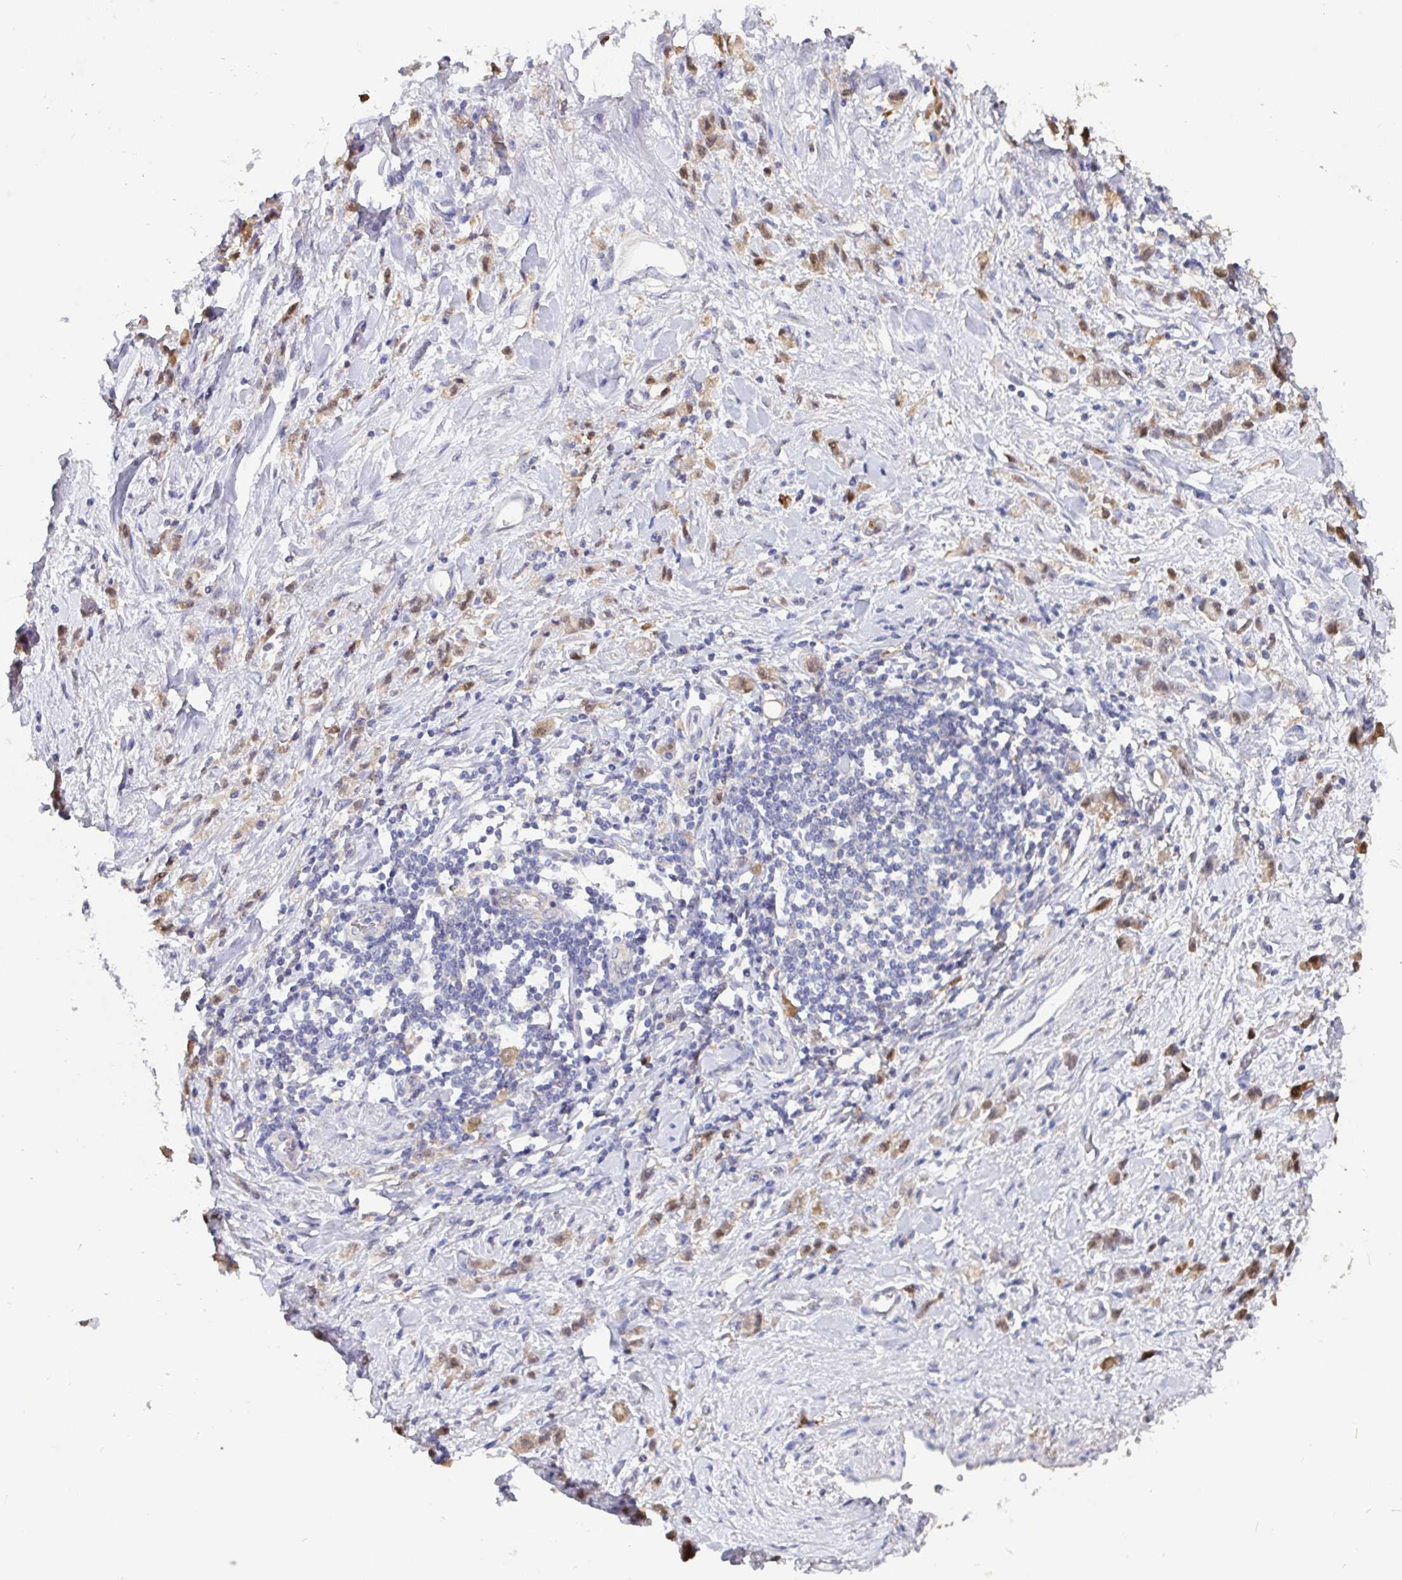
{"staining": {"intensity": "moderate", "quantity": ">75%", "location": "cytoplasmic/membranous,nuclear"}, "tissue": "stomach cancer", "cell_type": "Tumor cells", "image_type": "cancer", "snomed": [{"axis": "morphology", "description": "Adenocarcinoma, NOS"}, {"axis": "topography", "description": "Stomach"}], "caption": "A histopathology image of stomach cancer stained for a protein displays moderate cytoplasmic/membranous and nuclear brown staining in tumor cells.", "gene": "IDH1", "patient": {"sex": "male", "age": 77}}